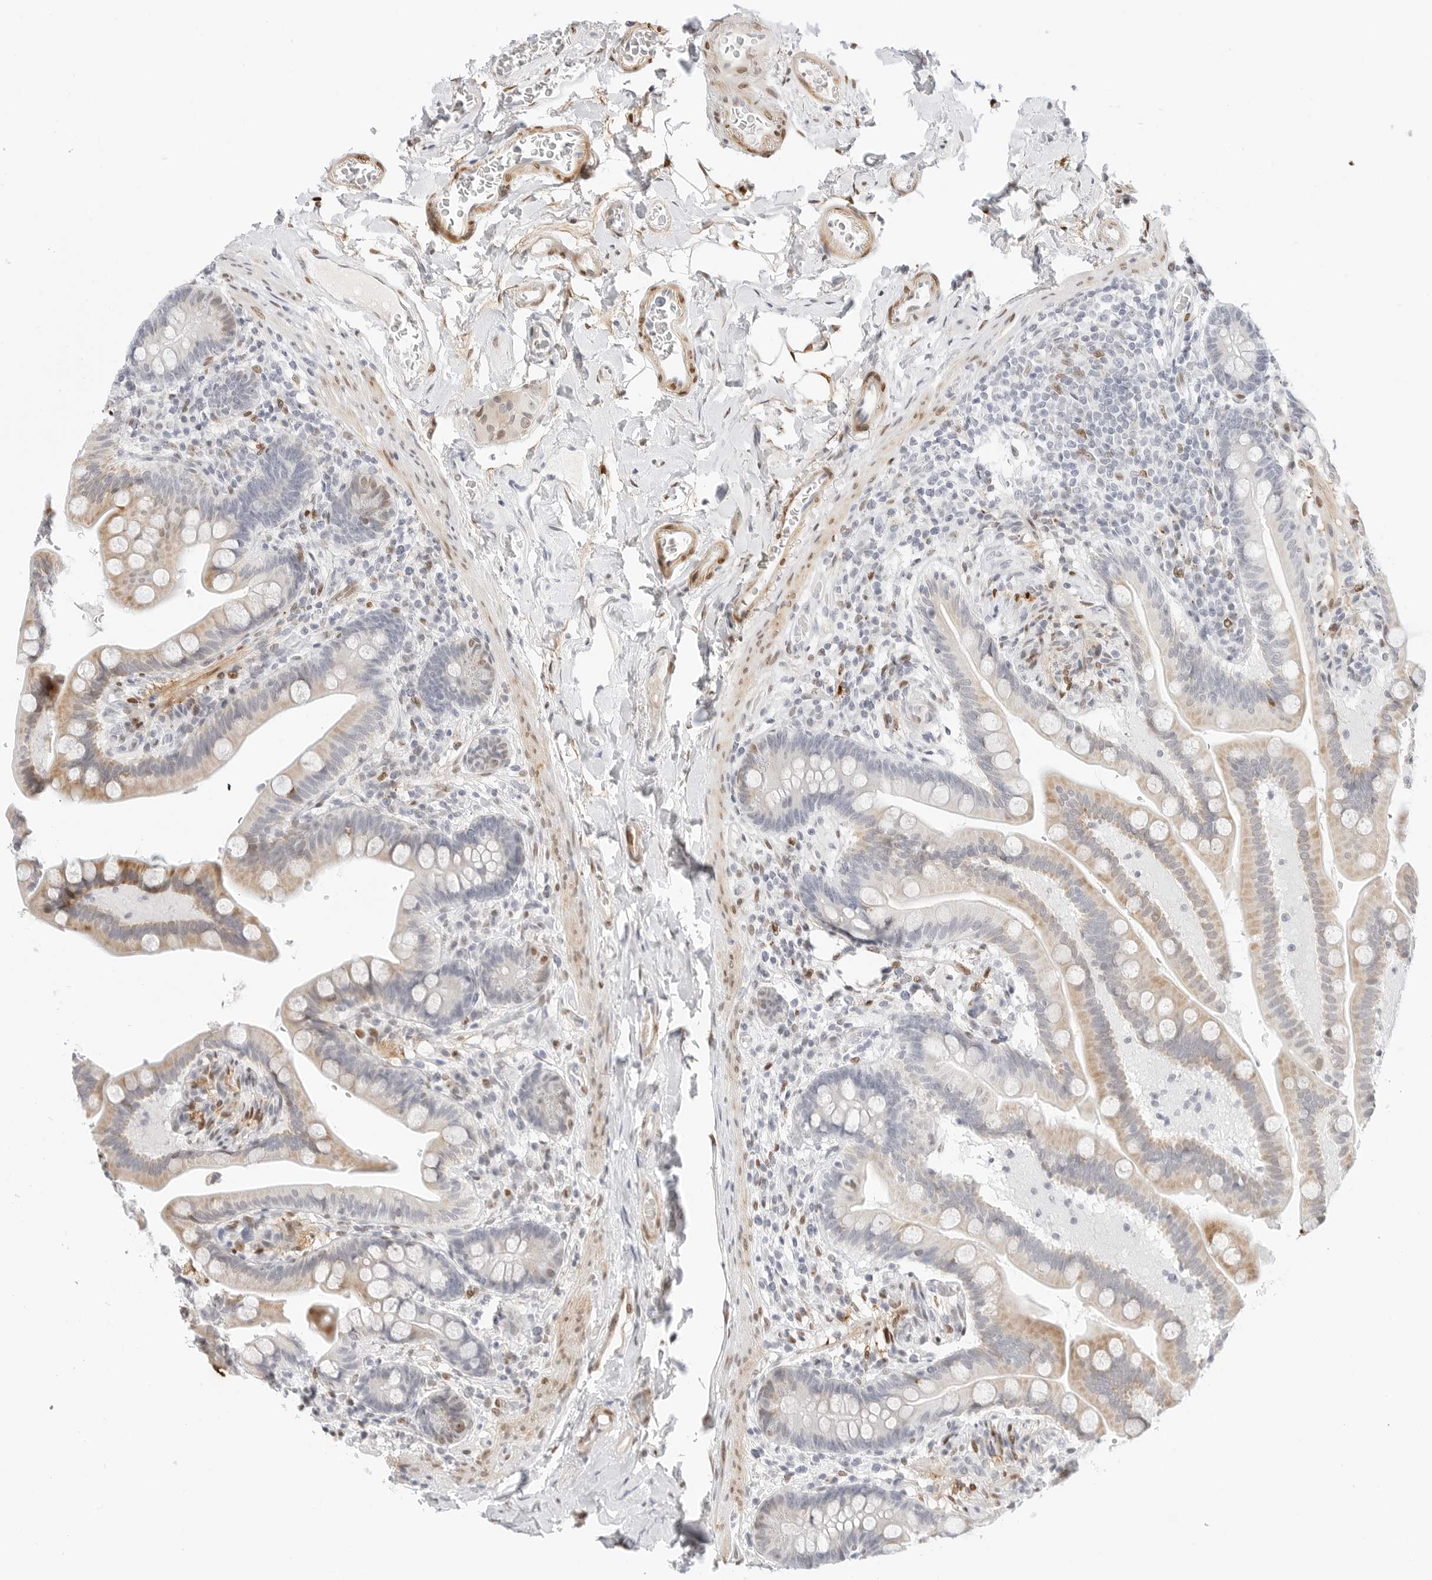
{"staining": {"intensity": "negative", "quantity": "none", "location": "none"}, "tissue": "colon", "cell_type": "Endothelial cells", "image_type": "normal", "snomed": [{"axis": "morphology", "description": "Normal tissue, NOS"}, {"axis": "topography", "description": "Smooth muscle"}, {"axis": "topography", "description": "Colon"}], "caption": "An immunohistochemistry (IHC) photomicrograph of unremarkable colon is shown. There is no staining in endothelial cells of colon. (Stains: DAB IHC with hematoxylin counter stain, Microscopy: brightfield microscopy at high magnification).", "gene": "SPIDR", "patient": {"sex": "male", "age": 73}}